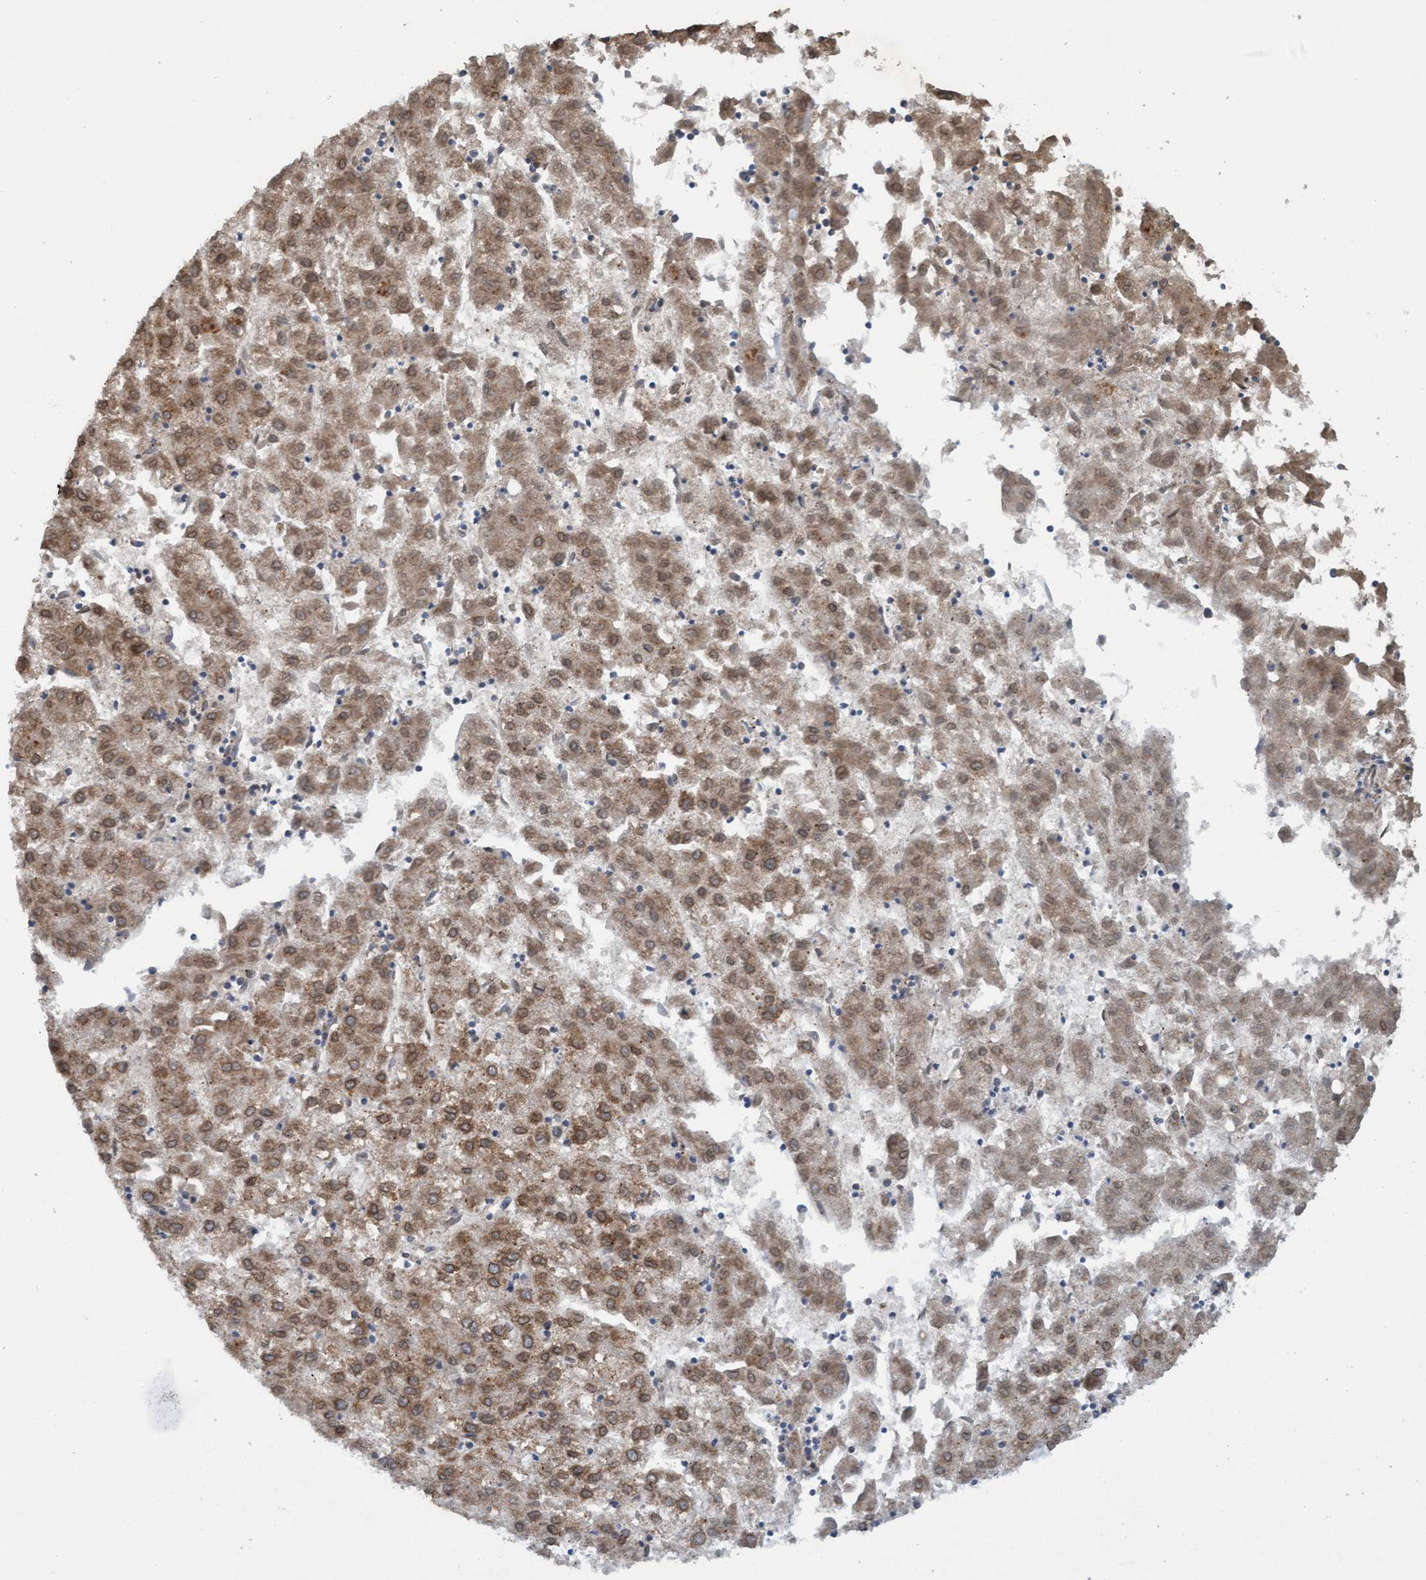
{"staining": {"intensity": "moderate", "quantity": ">75%", "location": "cytoplasmic/membranous"}, "tissue": "liver cancer", "cell_type": "Tumor cells", "image_type": "cancer", "snomed": [{"axis": "morphology", "description": "Carcinoma, Hepatocellular, NOS"}, {"axis": "topography", "description": "Liver"}], "caption": "IHC image of neoplastic tissue: liver cancer (hepatocellular carcinoma) stained using immunohistochemistry (IHC) reveals medium levels of moderate protein expression localized specifically in the cytoplasmic/membranous of tumor cells, appearing as a cytoplasmic/membranous brown color.", "gene": "MRPS23", "patient": {"sex": "male", "age": 72}}